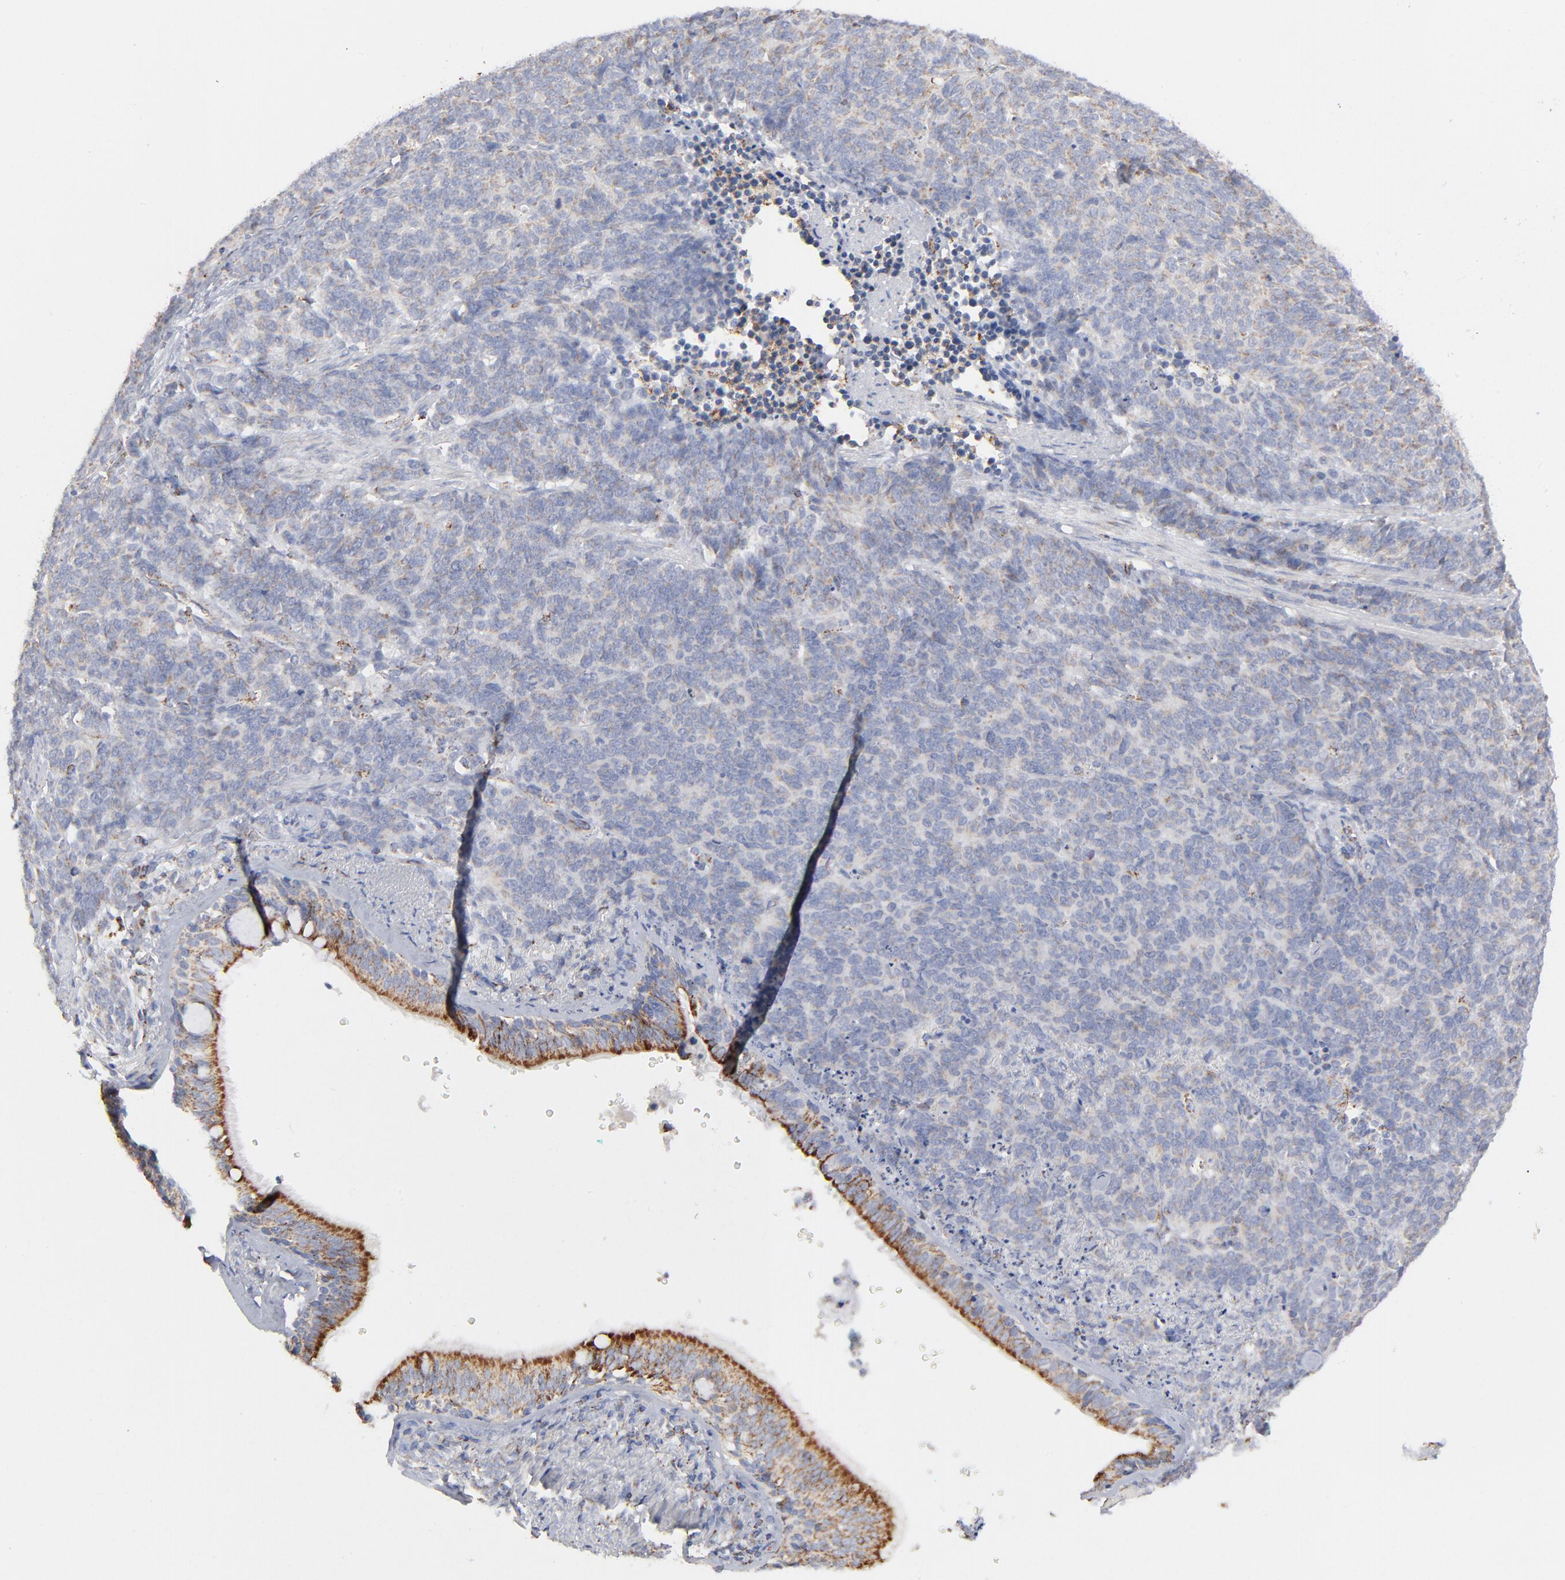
{"staining": {"intensity": "weak", "quantity": "25%-75%", "location": "cytoplasmic/membranous"}, "tissue": "lung cancer", "cell_type": "Tumor cells", "image_type": "cancer", "snomed": [{"axis": "morphology", "description": "Neoplasm, malignant, NOS"}, {"axis": "topography", "description": "Lung"}], "caption": "This is an image of IHC staining of lung cancer, which shows weak expression in the cytoplasmic/membranous of tumor cells.", "gene": "ASB3", "patient": {"sex": "female", "age": 58}}